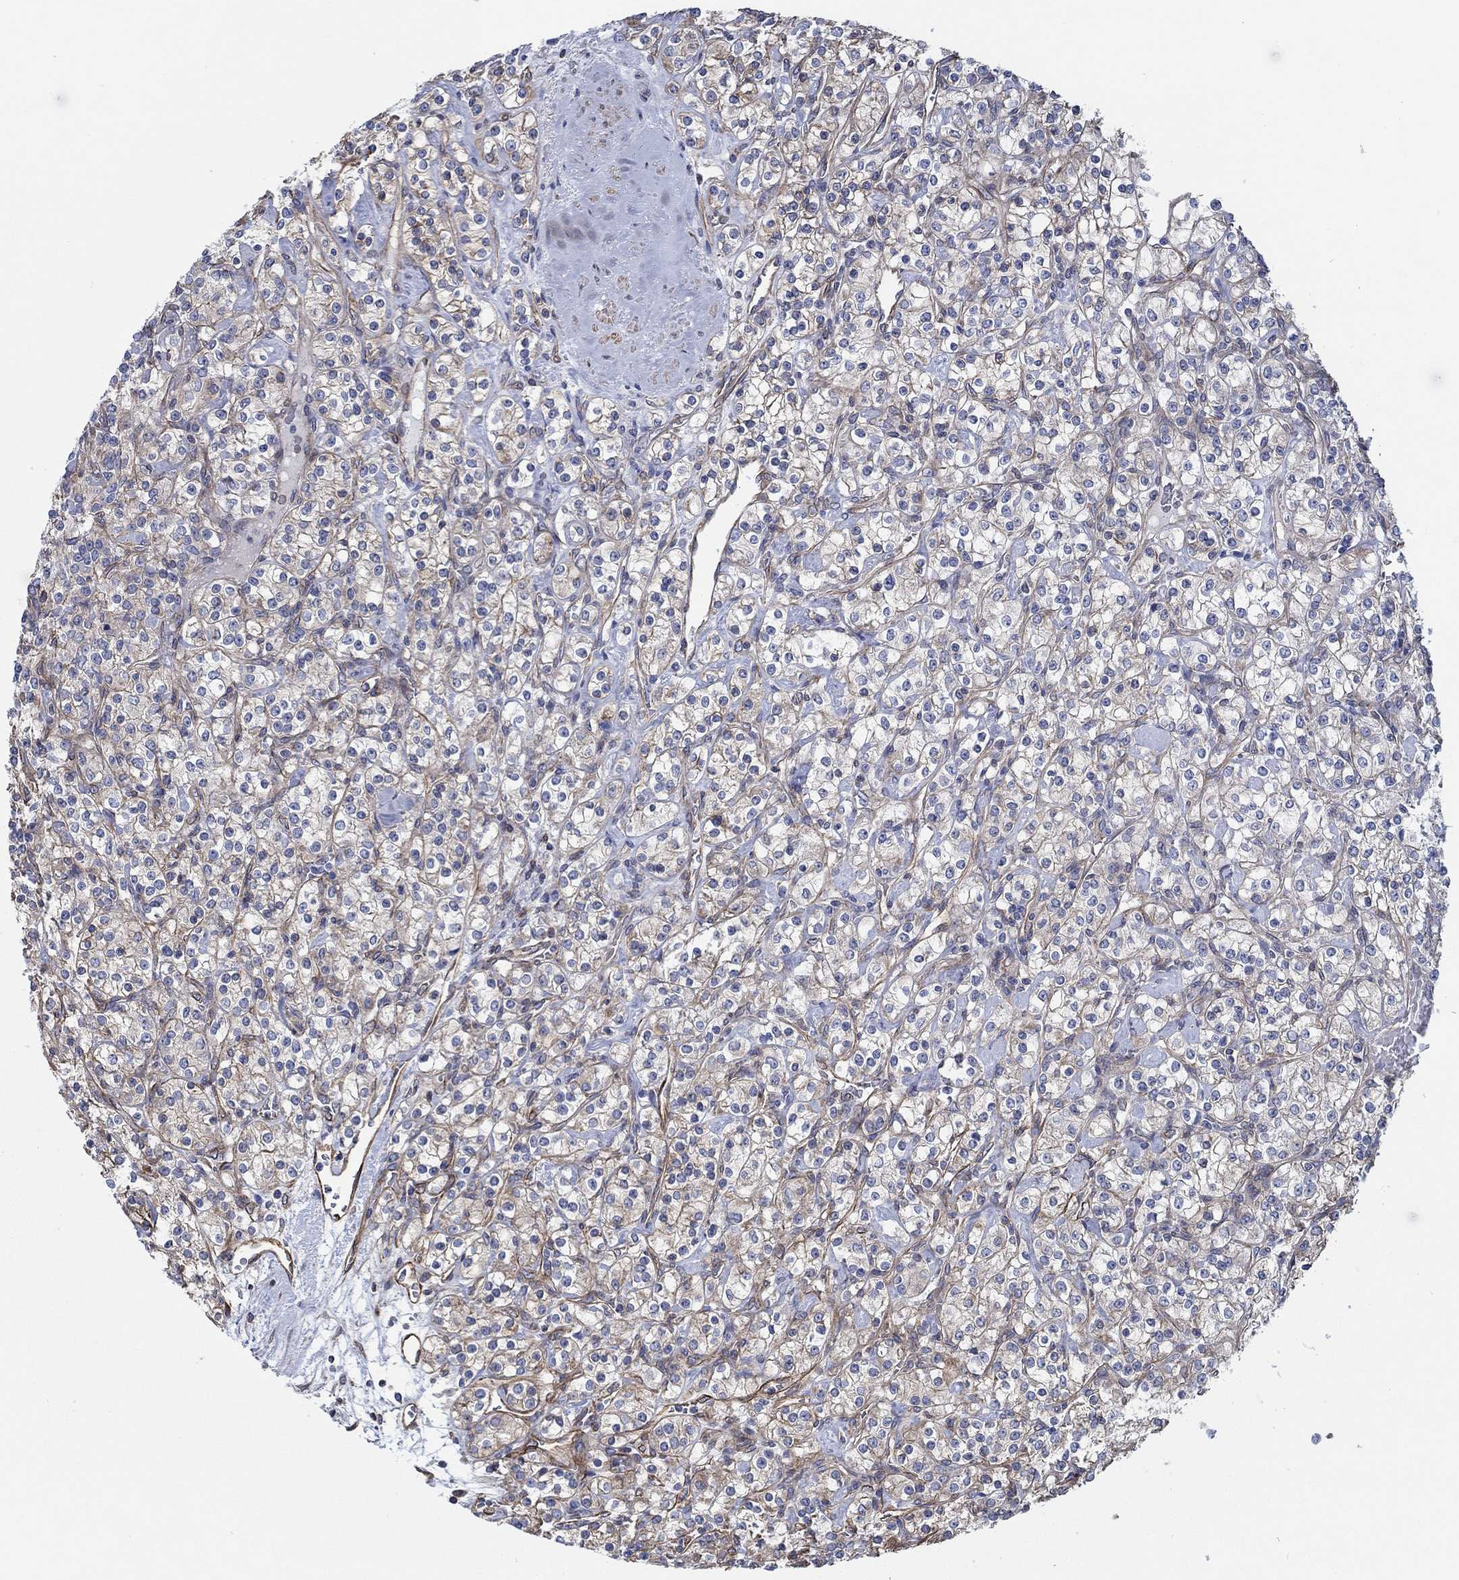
{"staining": {"intensity": "moderate", "quantity": ">75%", "location": "cytoplasmic/membranous"}, "tissue": "renal cancer", "cell_type": "Tumor cells", "image_type": "cancer", "snomed": [{"axis": "morphology", "description": "Adenocarcinoma, NOS"}, {"axis": "topography", "description": "Kidney"}], "caption": "Protein staining reveals moderate cytoplasmic/membranous positivity in approximately >75% of tumor cells in adenocarcinoma (renal). Nuclei are stained in blue.", "gene": "FMN1", "patient": {"sex": "male", "age": 77}}